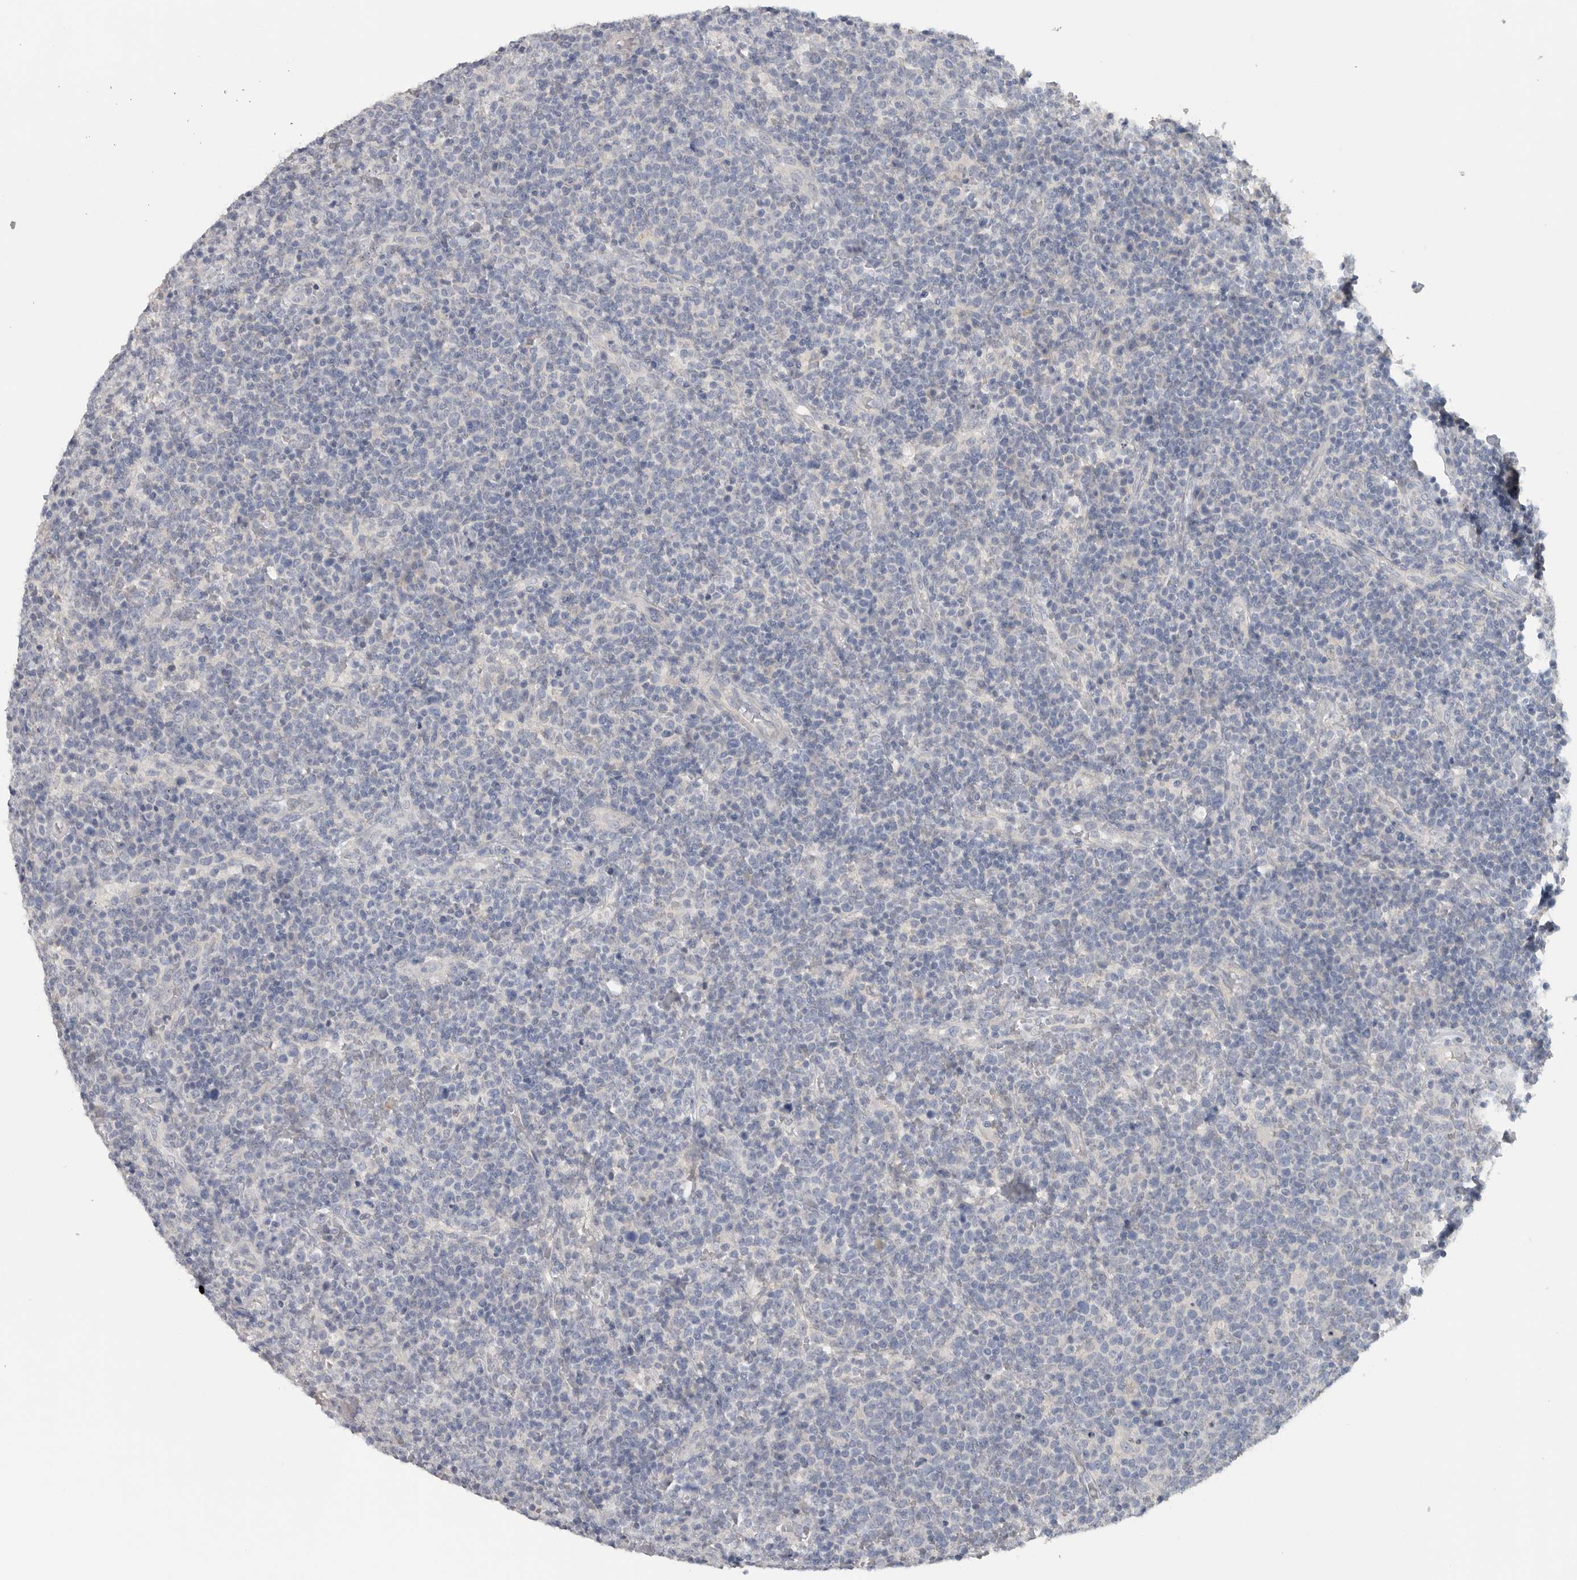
{"staining": {"intensity": "negative", "quantity": "none", "location": "none"}, "tissue": "lymphoma", "cell_type": "Tumor cells", "image_type": "cancer", "snomed": [{"axis": "morphology", "description": "Malignant lymphoma, non-Hodgkin's type, High grade"}, {"axis": "topography", "description": "Lymph node"}], "caption": "Immunohistochemical staining of lymphoma exhibits no significant expression in tumor cells. (Immunohistochemistry (ihc), brightfield microscopy, high magnification).", "gene": "REG4", "patient": {"sex": "male", "age": 61}}